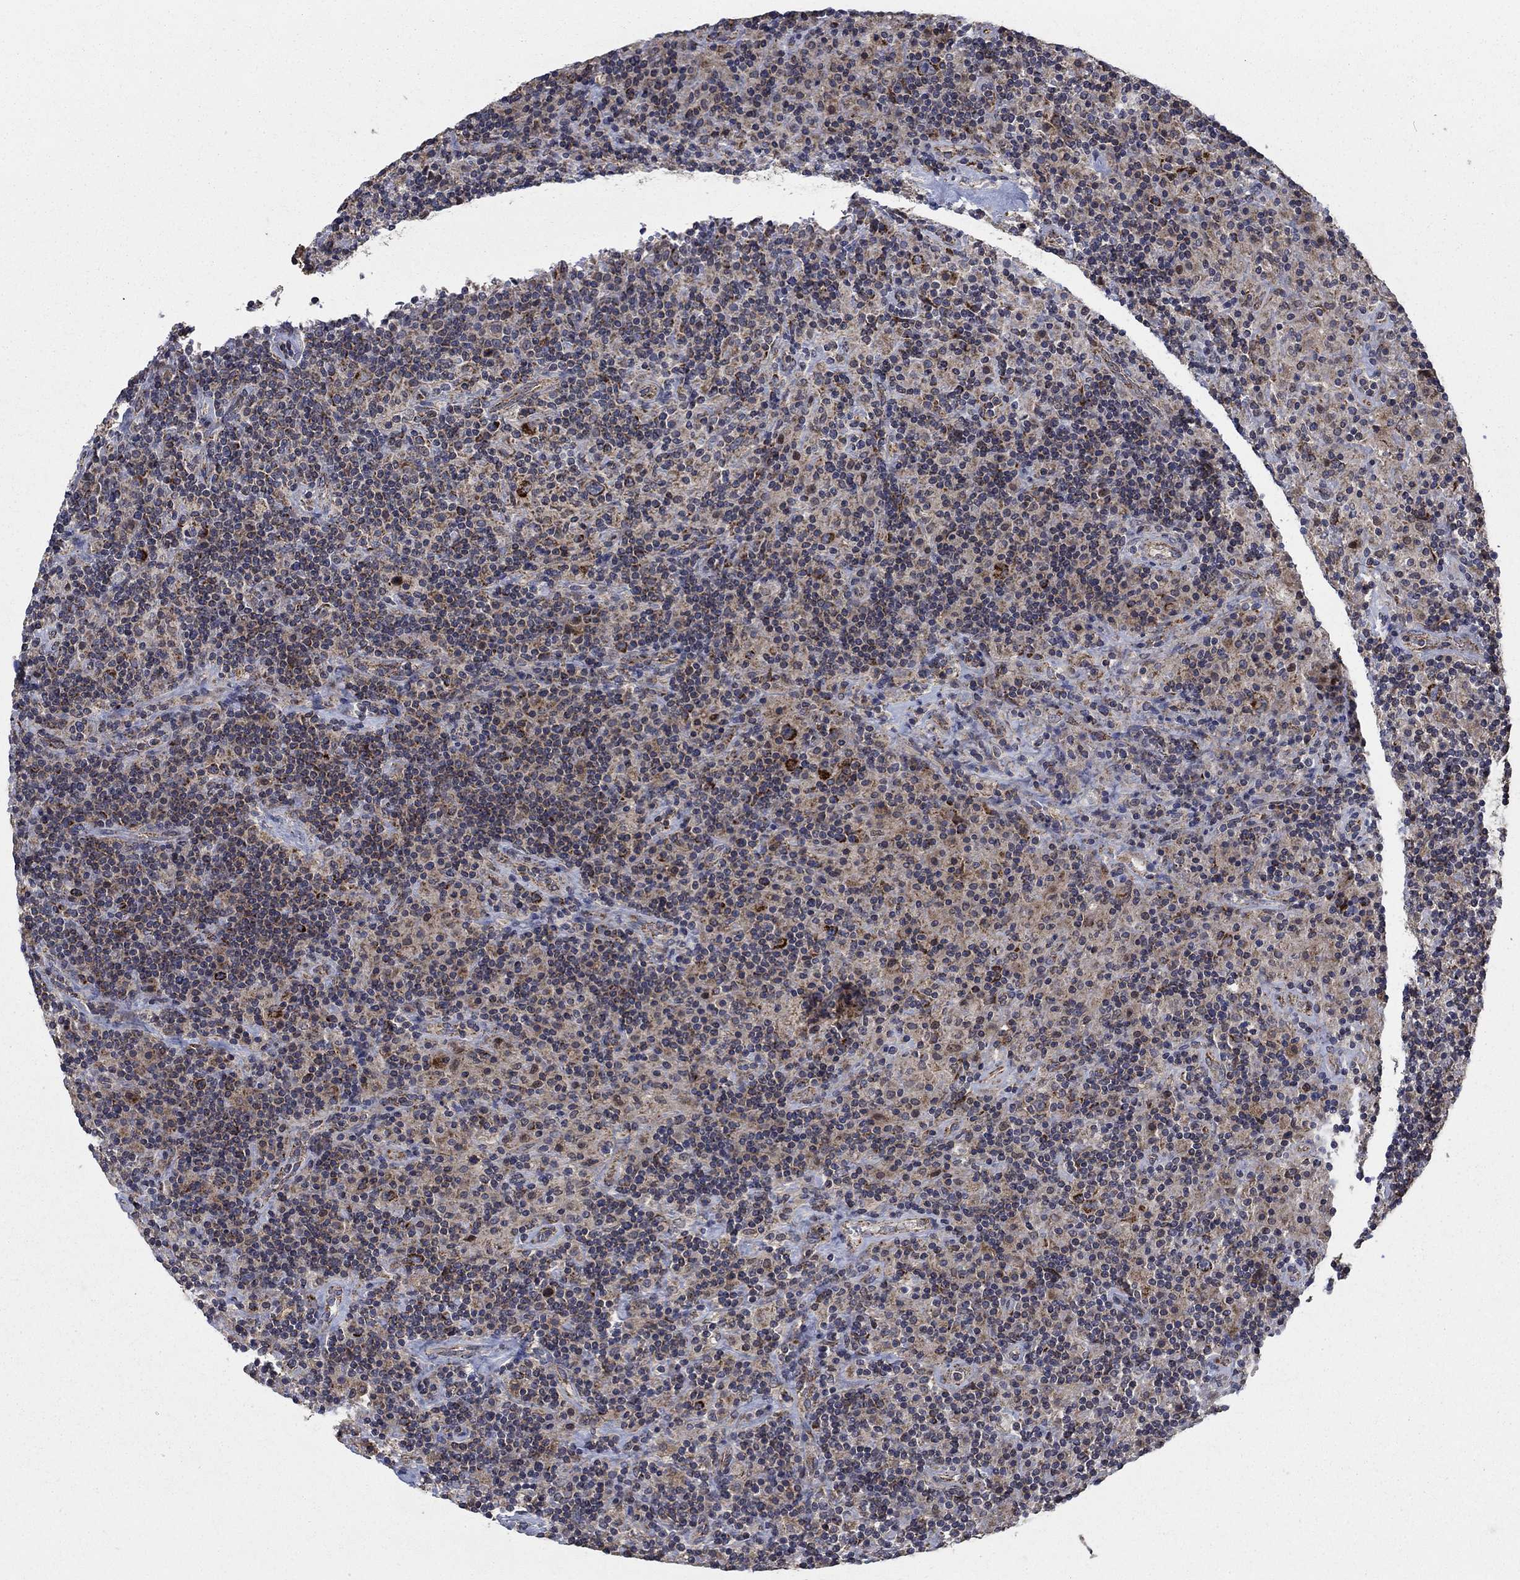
{"staining": {"intensity": "strong", "quantity": "<25%", "location": "cytoplasmic/membranous"}, "tissue": "lymphoma", "cell_type": "Tumor cells", "image_type": "cancer", "snomed": [{"axis": "morphology", "description": "Hodgkin's disease, NOS"}, {"axis": "topography", "description": "Lymph node"}], "caption": "A brown stain labels strong cytoplasmic/membranous positivity of a protein in human lymphoma tumor cells.", "gene": "NME7", "patient": {"sex": "male", "age": 70}}